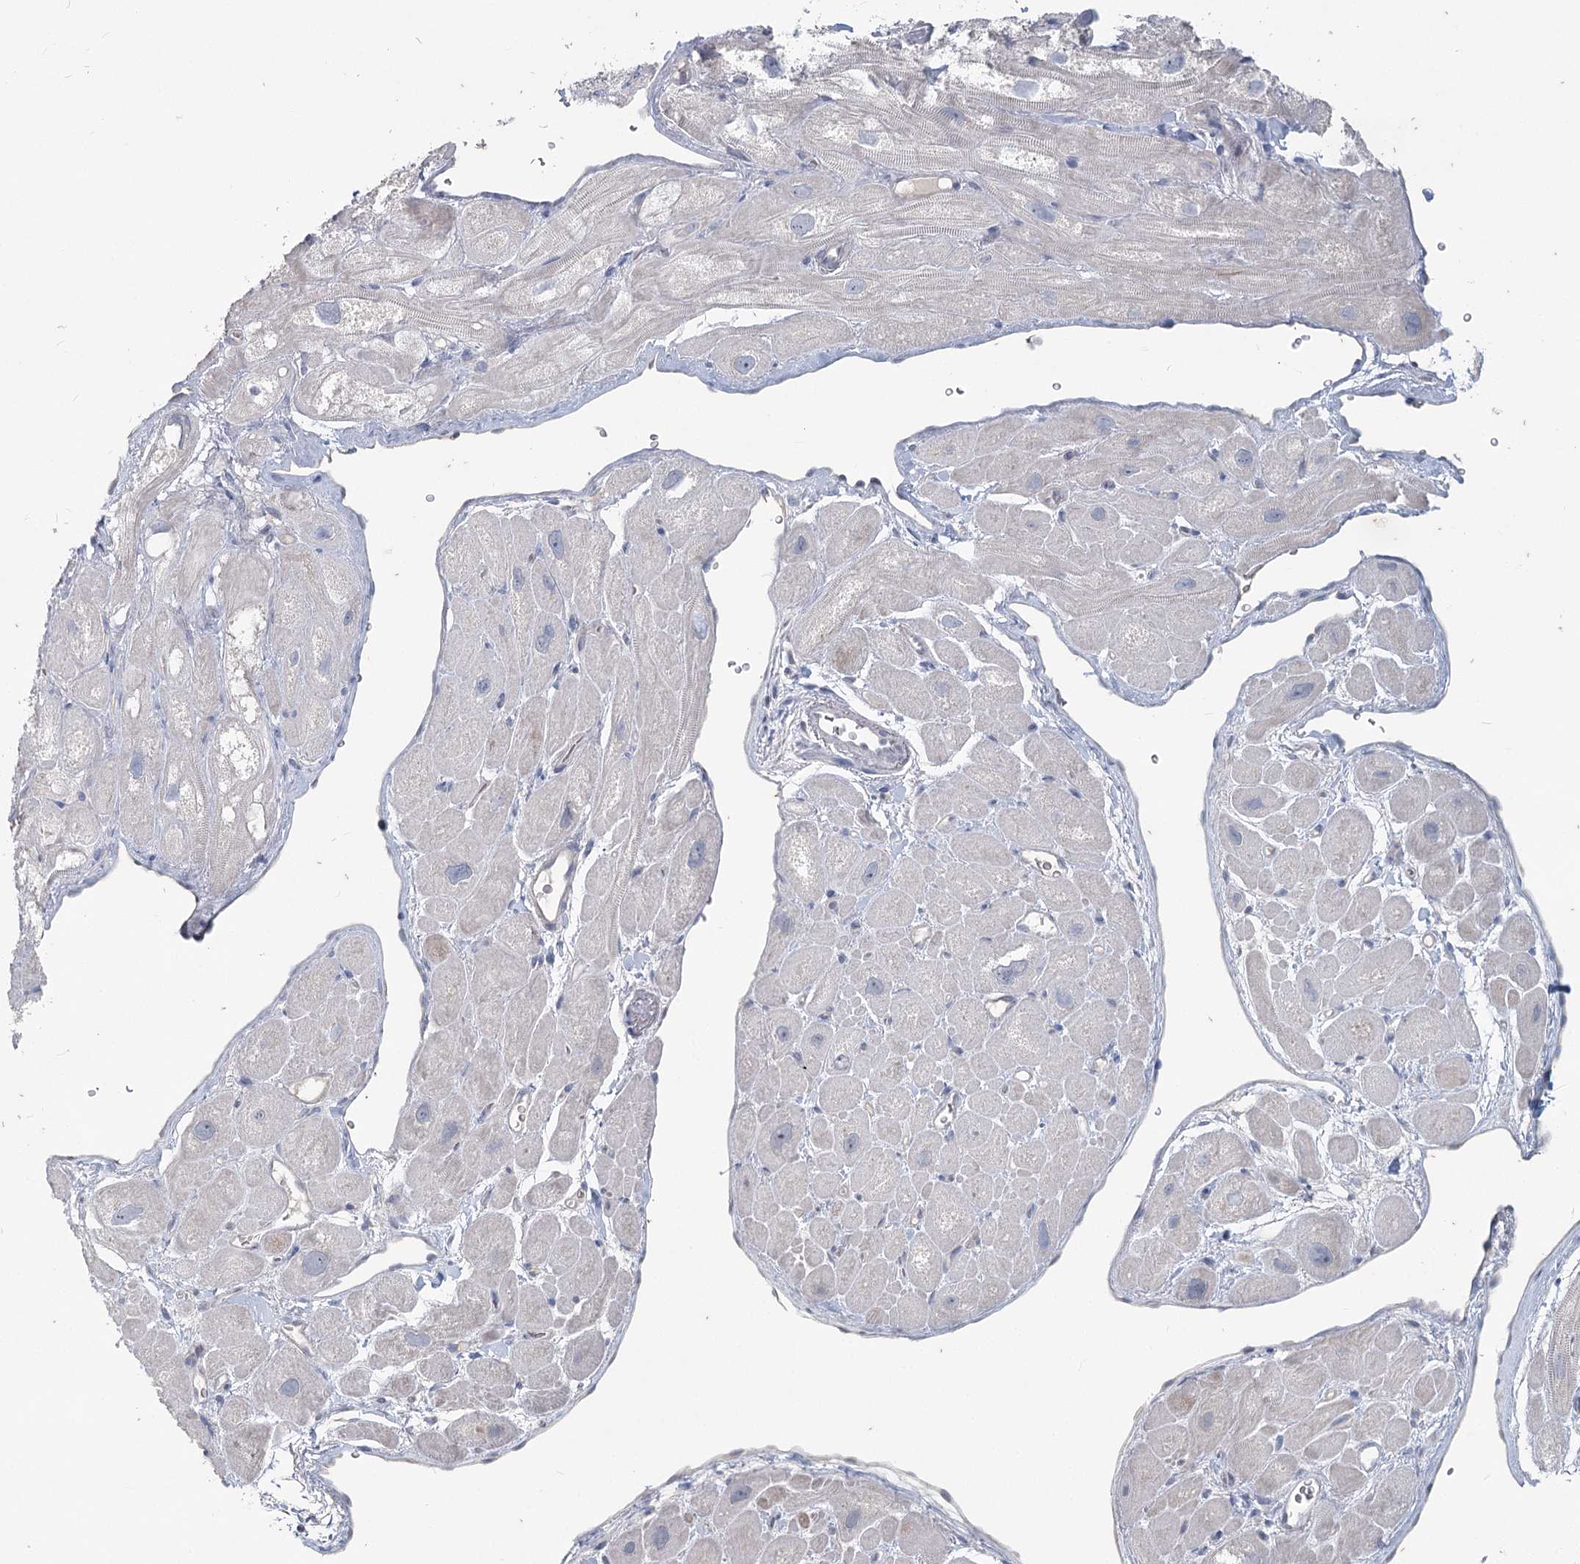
{"staining": {"intensity": "negative", "quantity": "none", "location": "none"}, "tissue": "heart muscle", "cell_type": "Cardiomyocytes", "image_type": "normal", "snomed": [{"axis": "morphology", "description": "Normal tissue, NOS"}, {"axis": "topography", "description": "Heart"}], "caption": "The image reveals no significant positivity in cardiomyocytes of heart muscle. (Stains: DAB (3,3'-diaminobenzidine) IHC with hematoxylin counter stain, Microscopy: brightfield microscopy at high magnification).", "gene": "SLC9A3", "patient": {"sex": "male", "age": 49}}